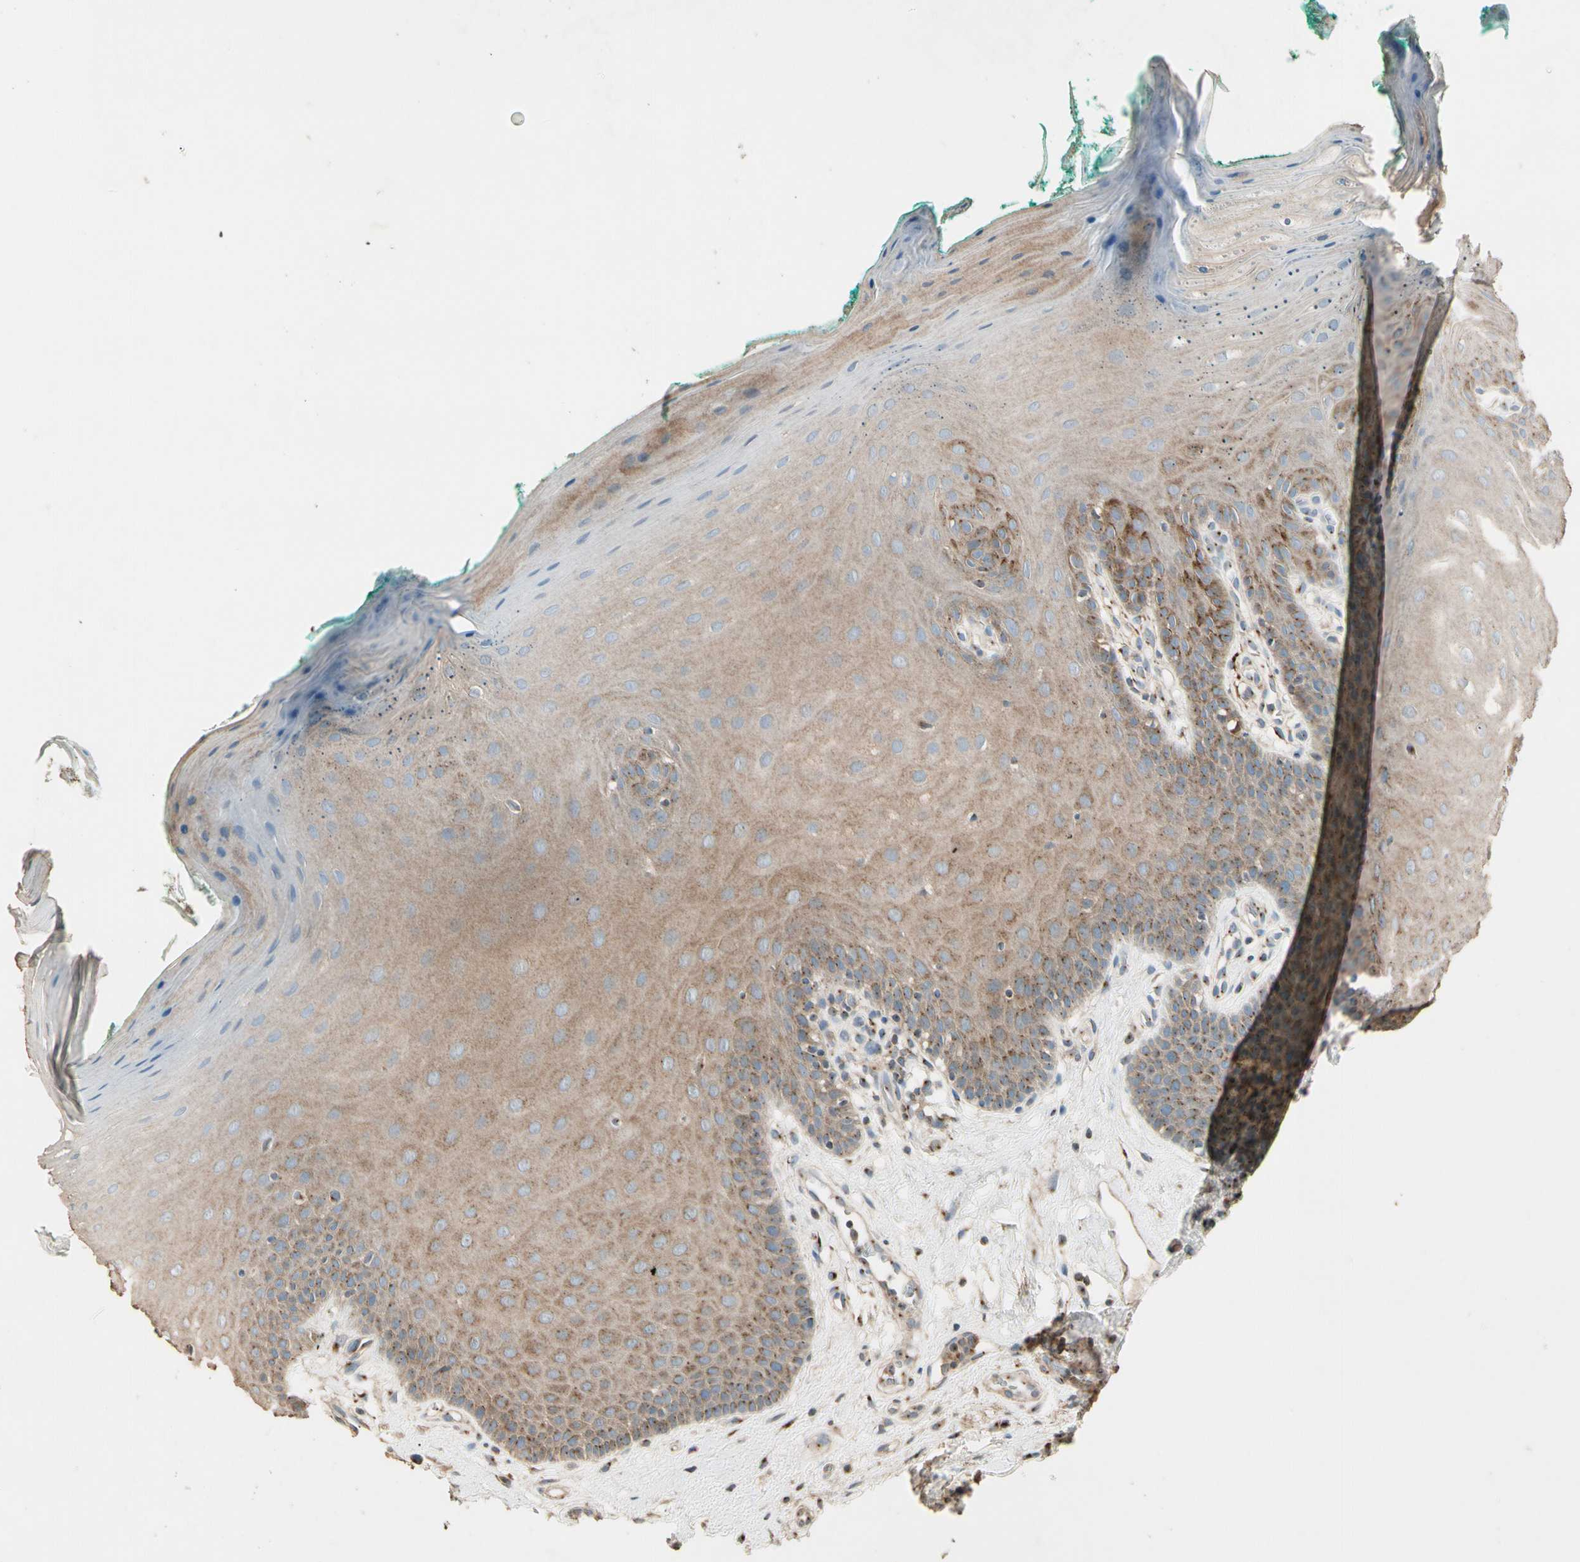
{"staining": {"intensity": "moderate", "quantity": ">75%", "location": "cytoplasmic/membranous"}, "tissue": "oral mucosa", "cell_type": "Squamous epithelial cells", "image_type": "normal", "snomed": [{"axis": "morphology", "description": "Normal tissue, NOS"}, {"axis": "topography", "description": "Skeletal muscle"}, {"axis": "topography", "description": "Oral tissue"}], "caption": "This micrograph demonstrates IHC staining of unremarkable human oral mucosa, with medium moderate cytoplasmic/membranous positivity in approximately >75% of squamous epithelial cells.", "gene": "AKAP9", "patient": {"sex": "male", "age": 58}}